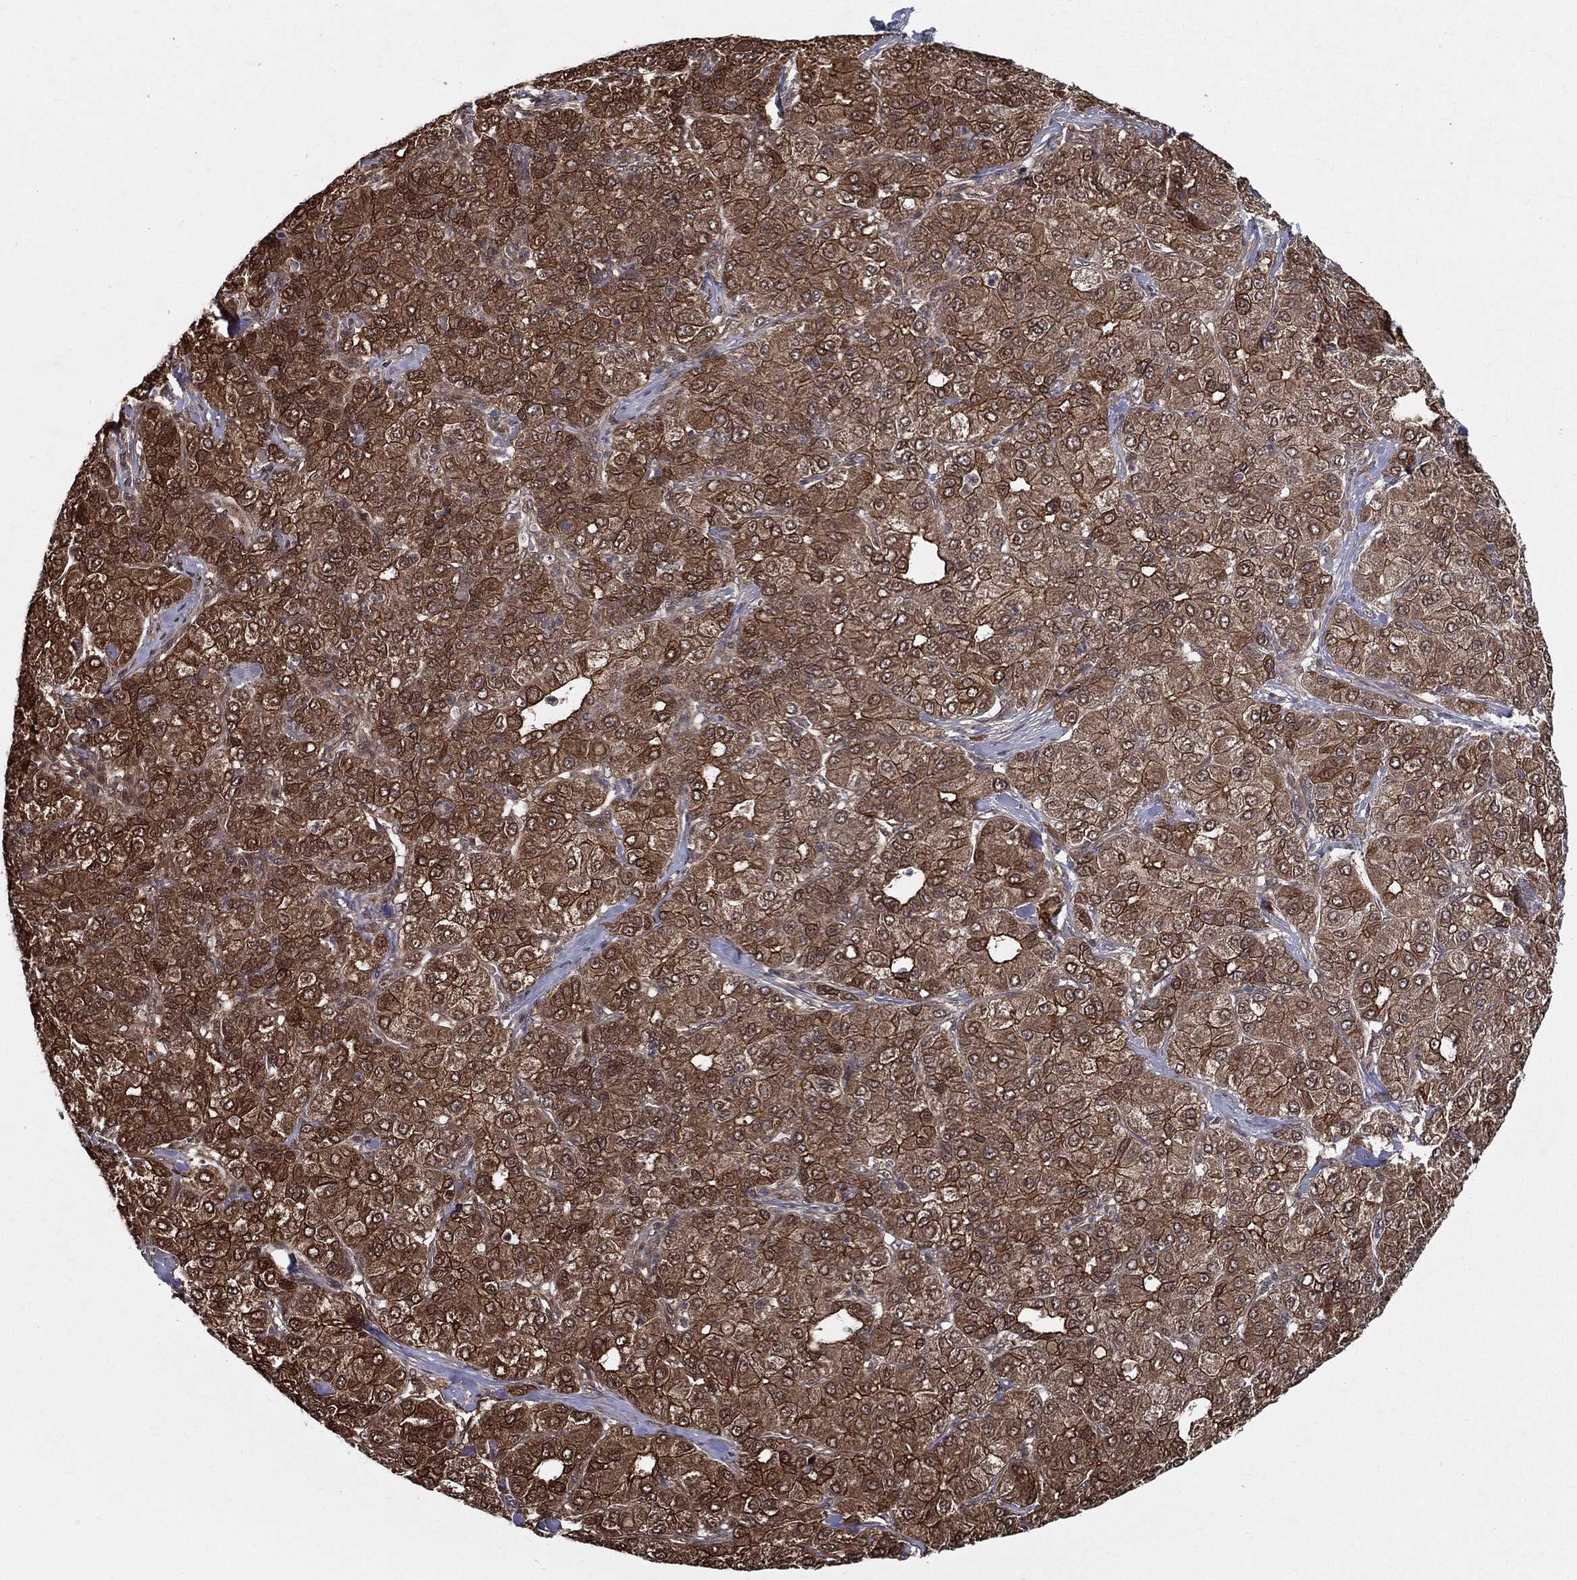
{"staining": {"intensity": "moderate", "quantity": ">75%", "location": "cytoplasmic/membranous"}, "tissue": "liver cancer", "cell_type": "Tumor cells", "image_type": "cancer", "snomed": [{"axis": "morphology", "description": "Carcinoma, Hepatocellular, NOS"}, {"axis": "topography", "description": "Liver"}], "caption": "Liver cancer stained with a brown dye displays moderate cytoplasmic/membranous positive staining in approximately >75% of tumor cells.", "gene": "SLC6A6", "patient": {"sex": "male", "age": 65}}